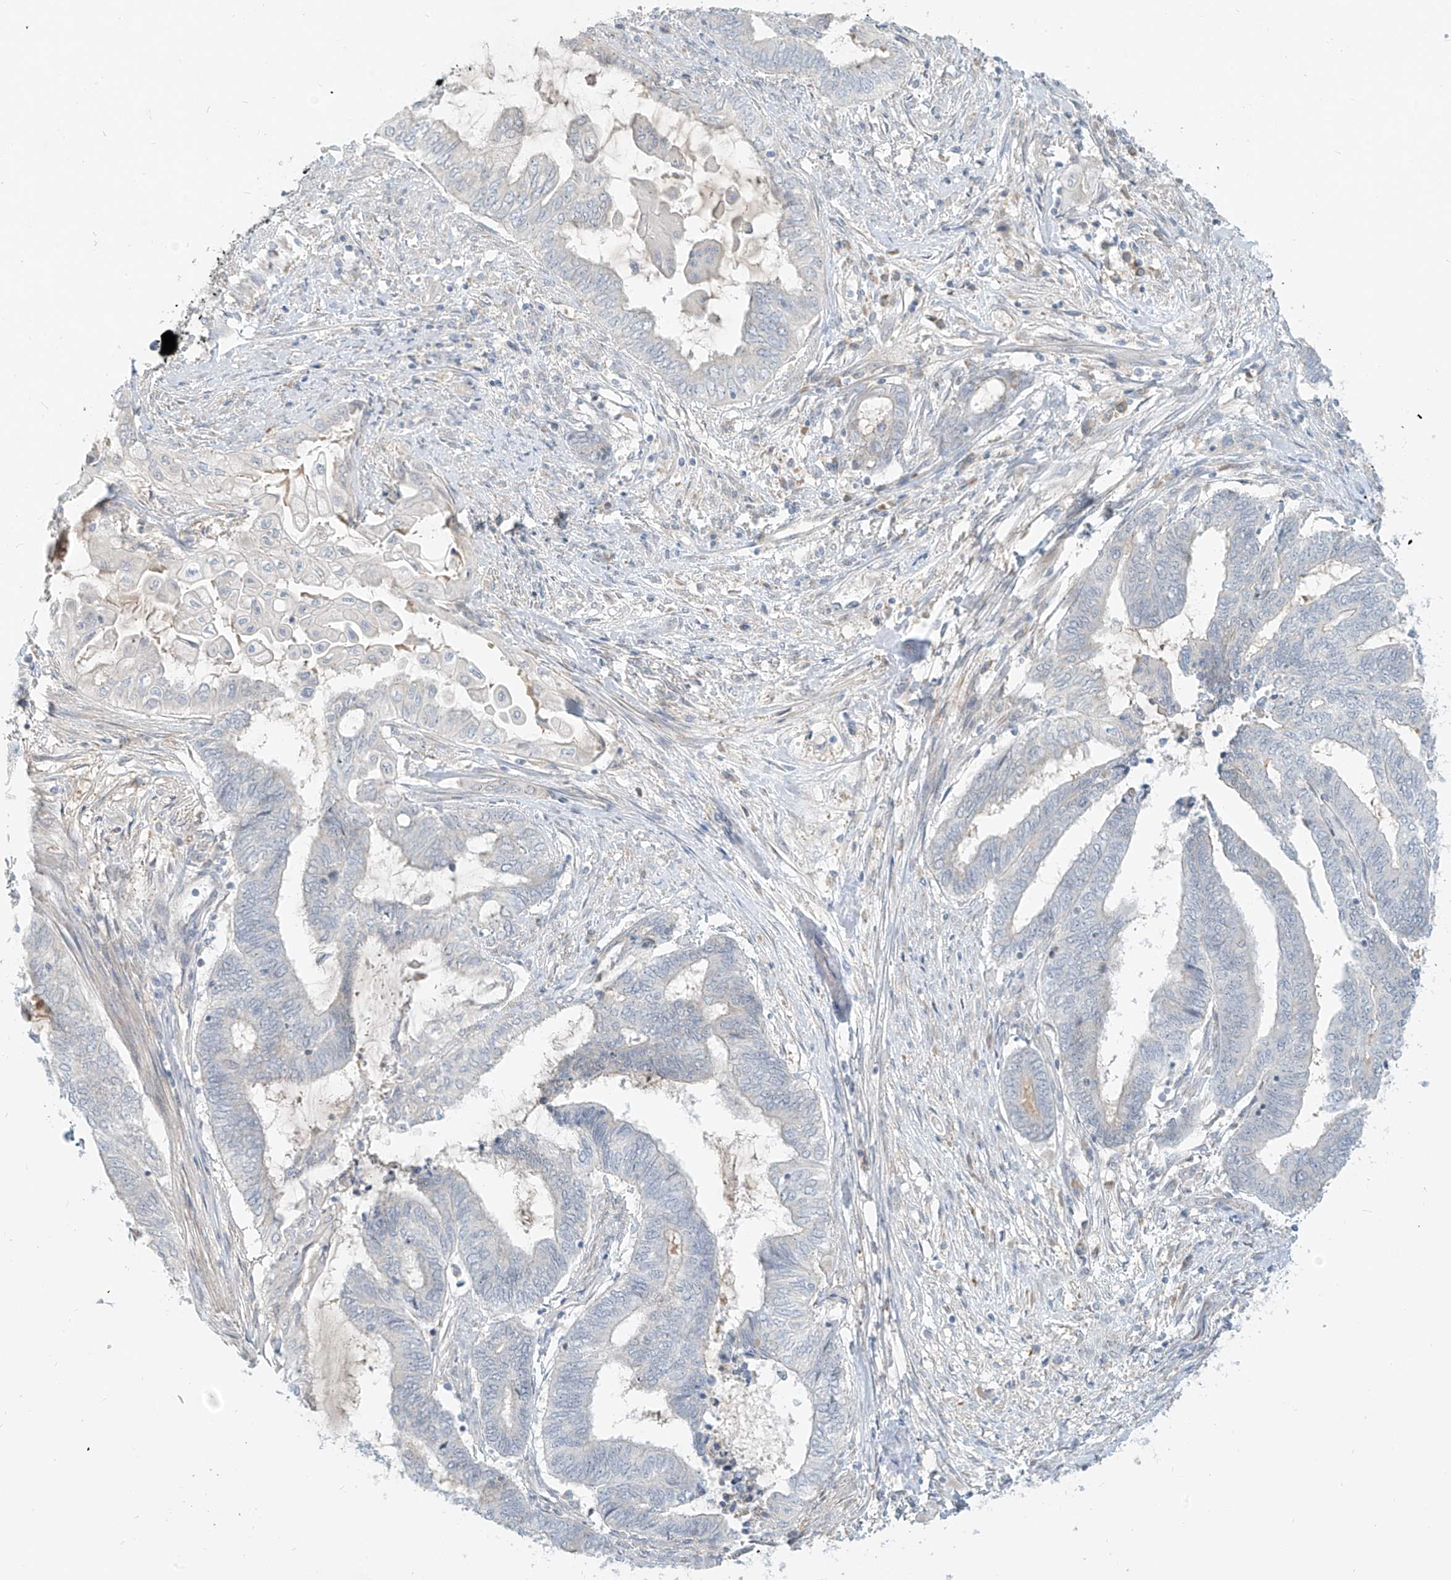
{"staining": {"intensity": "negative", "quantity": "none", "location": "none"}, "tissue": "endometrial cancer", "cell_type": "Tumor cells", "image_type": "cancer", "snomed": [{"axis": "morphology", "description": "Adenocarcinoma, NOS"}, {"axis": "topography", "description": "Uterus"}, {"axis": "topography", "description": "Endometrium"}], "caption": "DAB immunohistochemical staining of human endometrial adenocarcinoma shows no significant expression in tumor cells.", "gene": "C2orf42", "patient": {"sex": "female", "age": 70}}